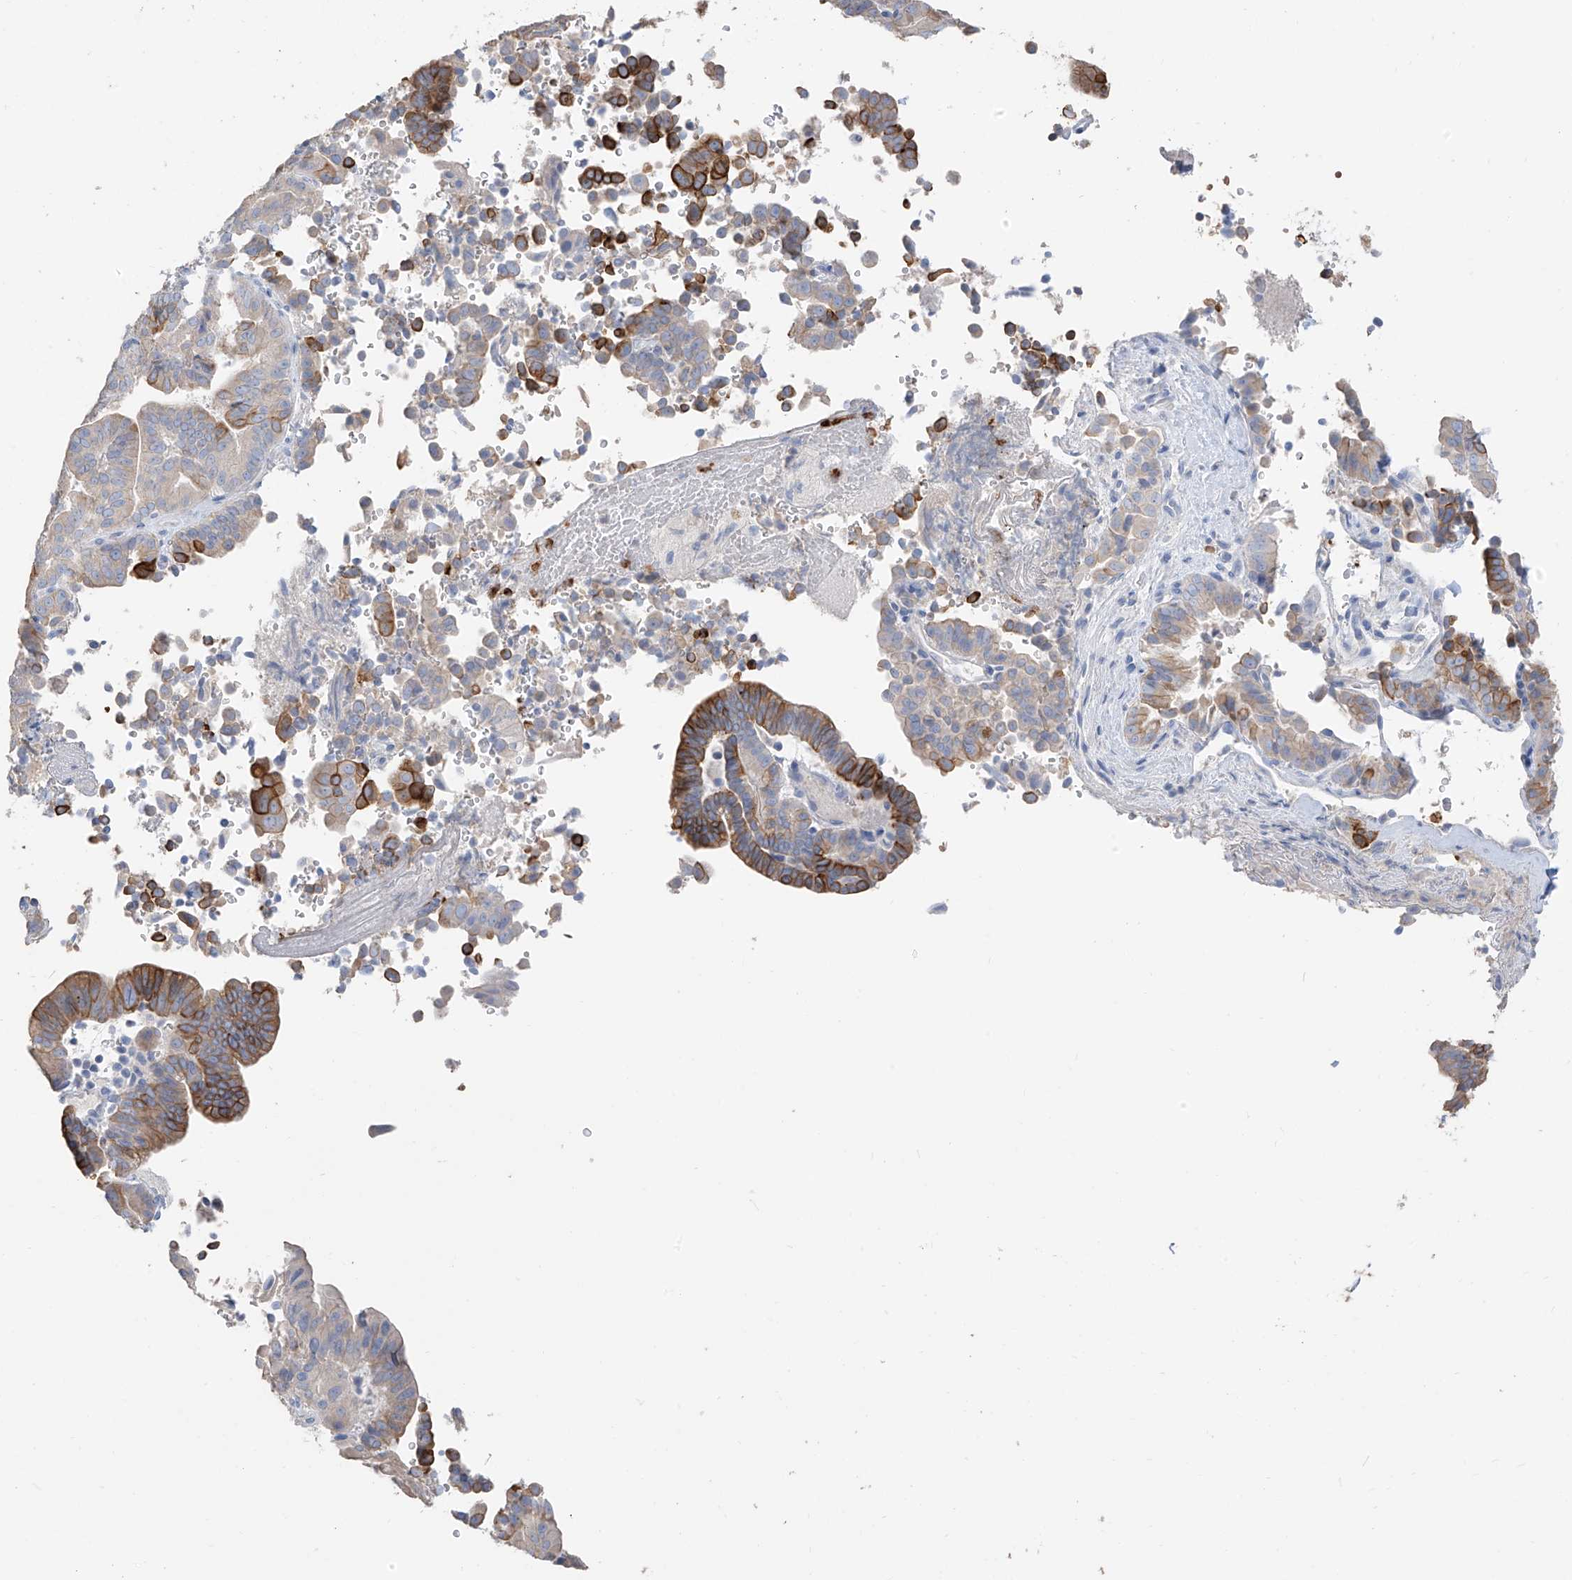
{"staining": {"intensity": "strong", "quantity": "<25%", "location": "cytoplasmic/membranous"}, "tissue": "liver cancer", "cell_type": "Tumor cells", "image_type": "cancer", "snomed": [{"axis": "morphology", "description": "Cholangiocarcinoma"}, {"axis": "topography", "description": "Liver"}], "caption": "Cholangiocarcinoma (liver) stained for a protein reveals strong cytoplasmic/membranous positivity in tumor cells. (brown staining indicates protein expression, while blue staining denotes nuclei).", "gene": "PAFAH1B3", "patient": {"sex": "female", "age": 75}}